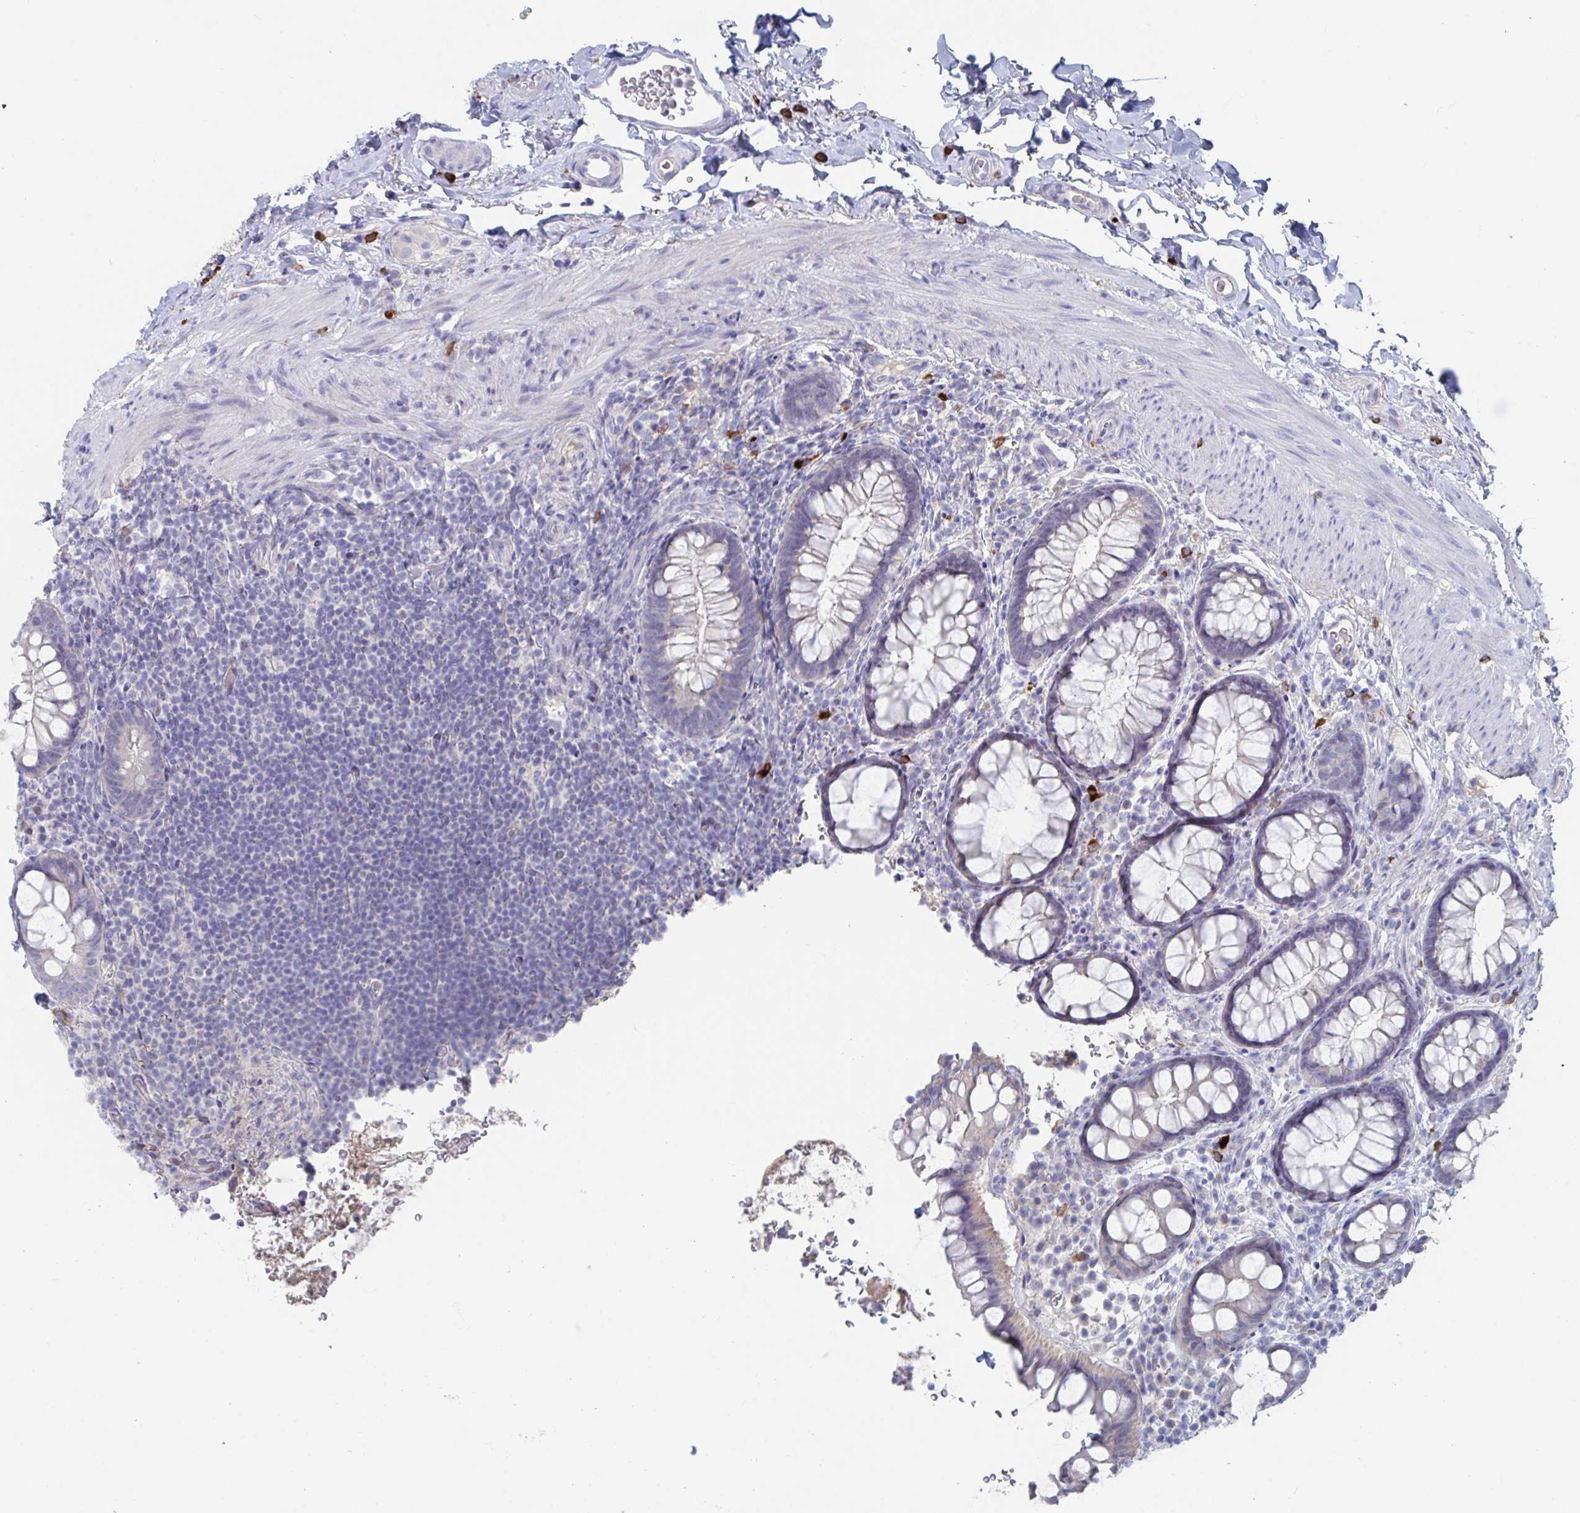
{"staining": {"intensity": "weak", "quantity": "<25%", "location": "cytoplasmic/membranous"}, "tissue": "rectum", "cell_type": "Glandular cells", "image_type": "normal", "snomed": [{"axis": "morphology", "description": "Normal tissue, NOS"}, {"axis": "topography", "description": "Rectum"}, {"axis": "topography", "description": "Peripheral nerve tissue"}], "caption": "This is an immunohistochemistry (IHC) image of unremarkable human rectum. There is no positivity in glandular cells.", "gene": "KCNK5", "patient": {"sex": "female", "age": 69}}